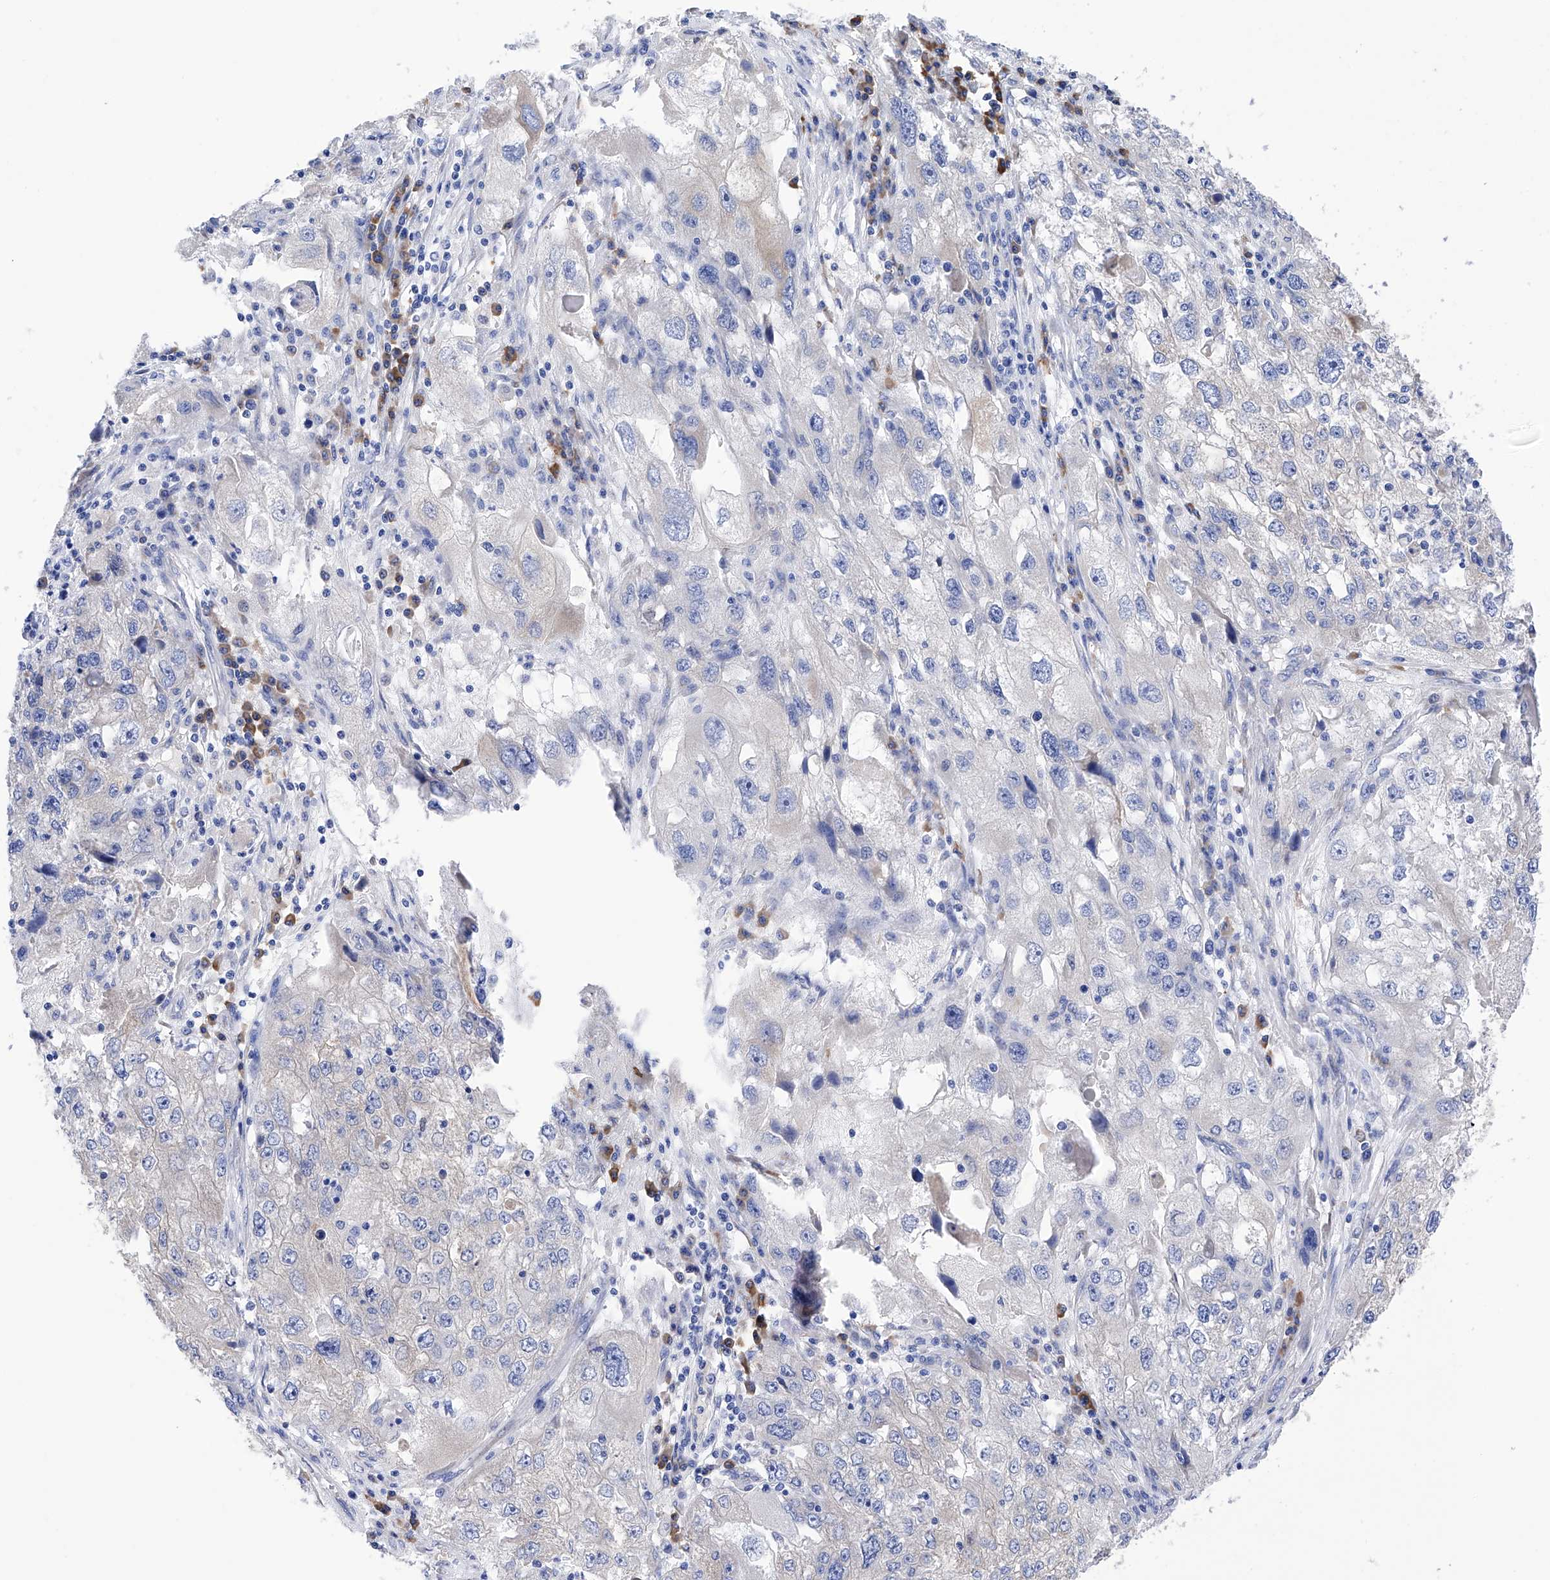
{"staining": {"intensity": "negative", "quantity": "none", "location": "none"}, "tissue": "endometrial cancer", "cell_type": "Tumor cells", "image_type": "cancer", "snomed": [{"axis": "morphology", "description": "Adenocarcinoma, NOS"}, {"axis": "topography", "description": "Endometrium"}], "caption": "Immunohistochemistry image of neoplastic tissue: human endometrial cancer stained with DAB (3,3'-diaminobenzidine) exhibits no significant protein expression in tumor cells.", "gene": "PDIA5", "patient": {"sex": "female", "age": 49}}